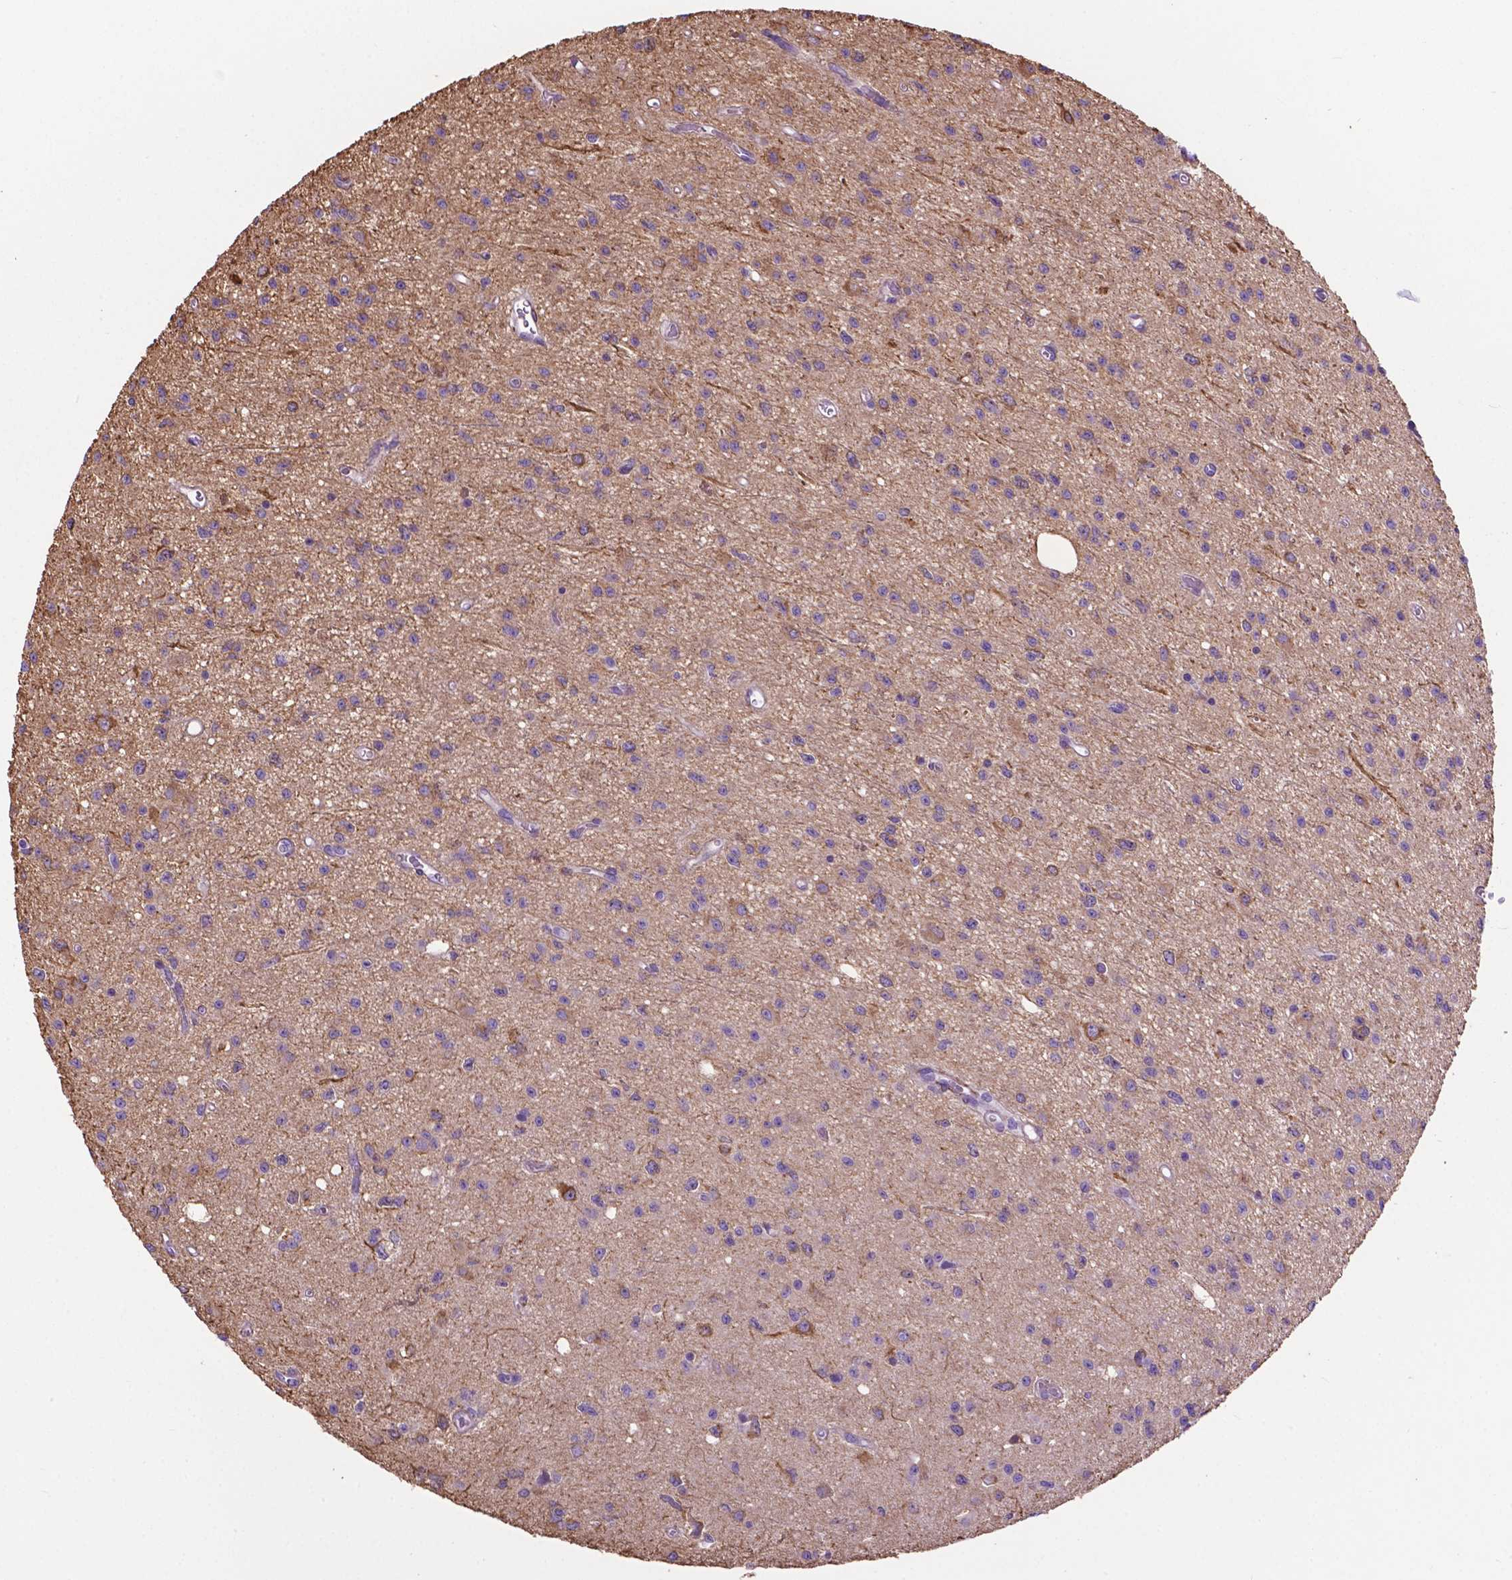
{"staining": {"intensity": "moderate", "quantity": "25%-75%", "location": "cytoplasmic/membranous"}, "tissue": "glioma", "cell_type": "Tumor cells", "image_type": "cancer", "snomed": [{"axis": "morphology", "description": "Glioma, malignant, Low grade"}, {"axis": "topography", "description": "Brain"}], "caption": "Protein staining of malignant glioma (low-grade) tissue demonstrates moderate cytoplasmic/membranous positivity in approximately 25%-75% of tumor cells.", "gene": "PCDHA12", "patient": {"sex": "female", "age": 45}}